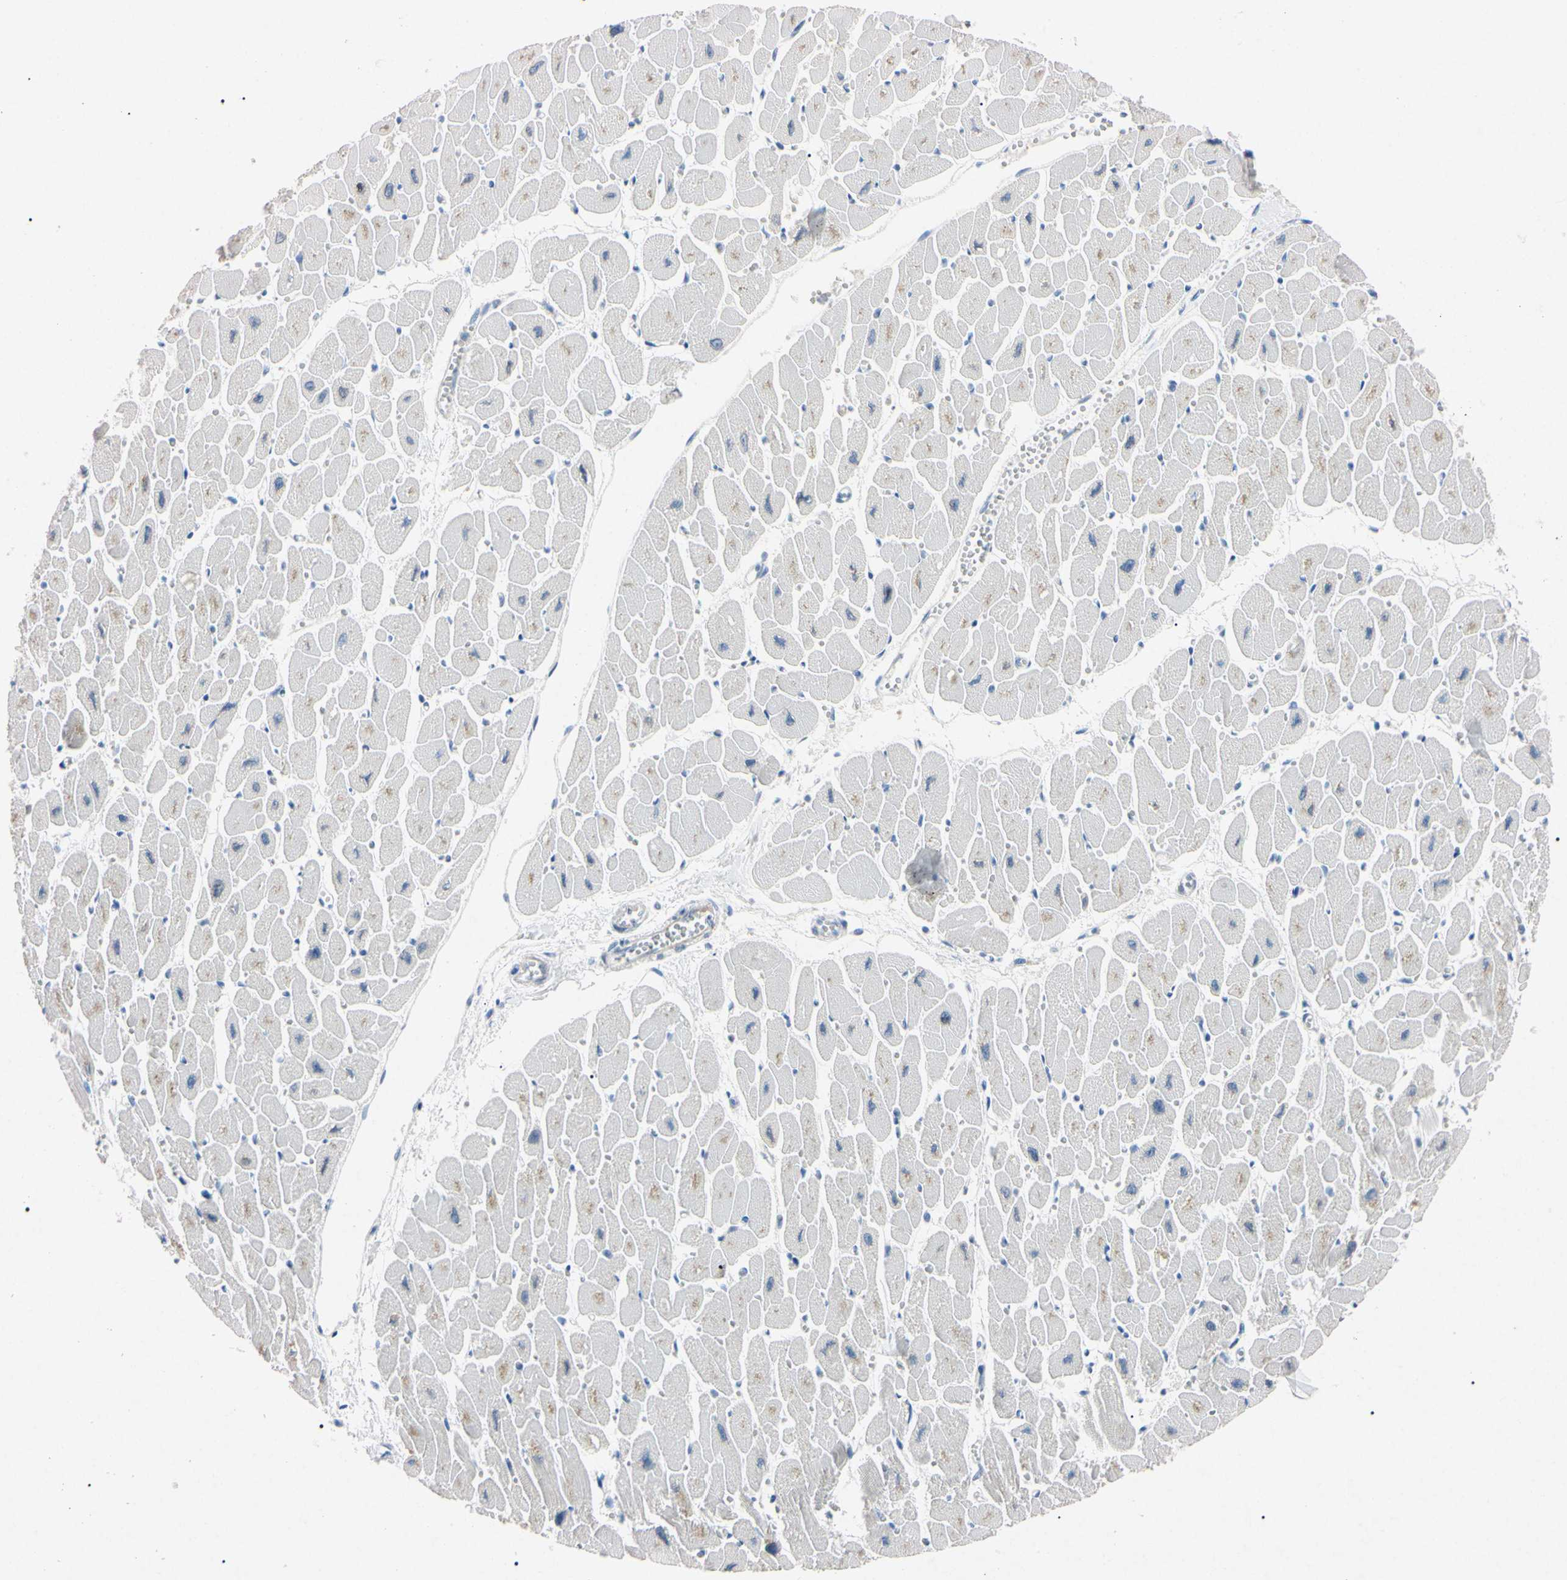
{"staining": {"intensity": "negative", "quantity": "none", "location": "none"}, "tissue": "heart muscle", "cell_type": "Cardiomyocytes", "image_type": "normal", "snomed": [{"axis": "morphology", "description": "Normal tissue, NOS"}, {"axis": "topography", "description": "Heart"}], "caption": "Human heart muscle stained for a protein using immunohistochemistry (IHC) exhibits no expression in cardiomyocytes.", "gene": "ELN", "patient": {"sex": "female", "age": 54}}